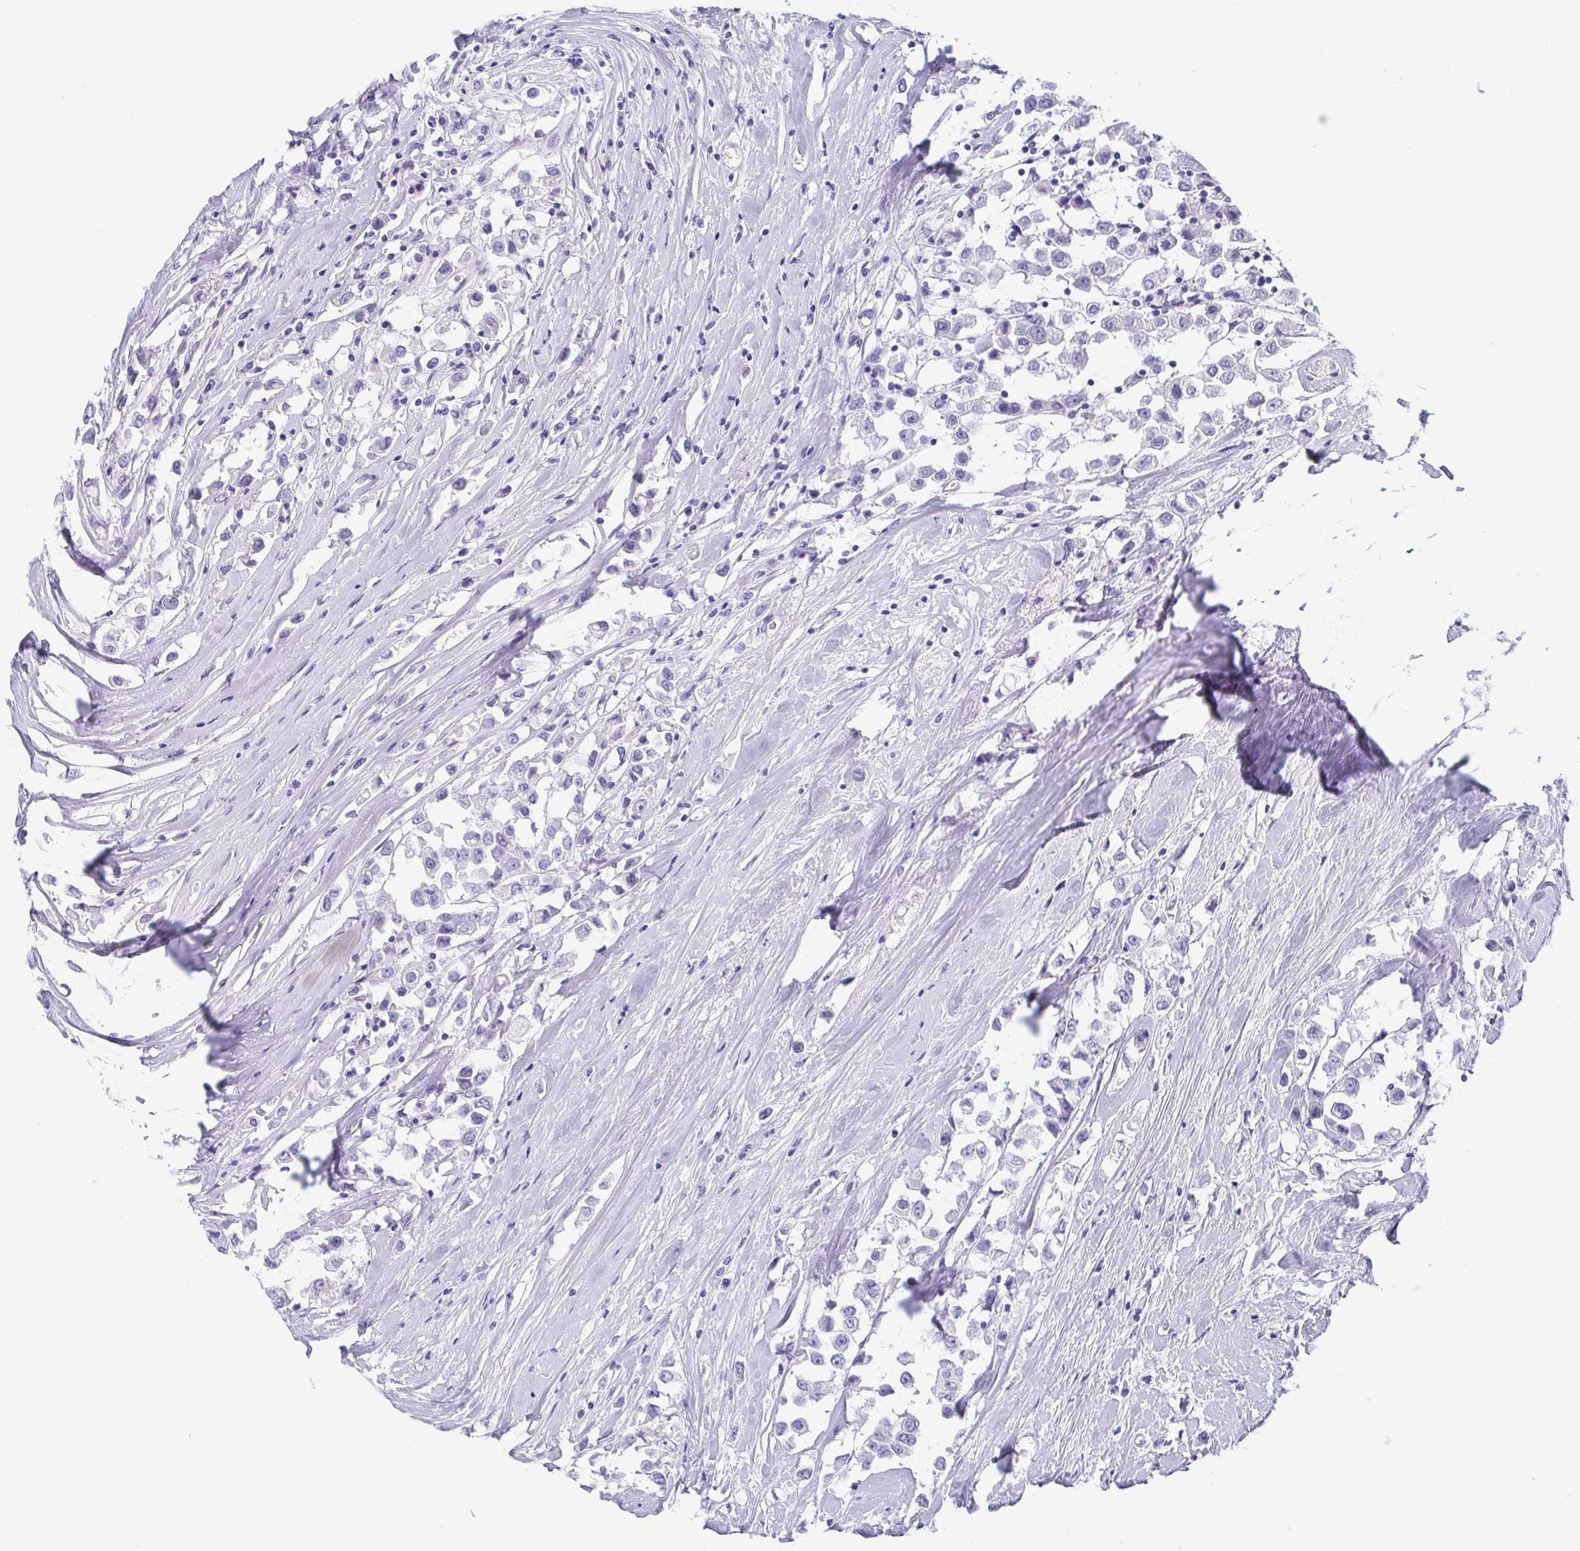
{"staining": {"intensity": "negative", "quantity": "none", "location": "none"}, "tissue": "breast cancer", "cell_type": "Tumor cells", "image_type": "cancer", "snomed": [{"axis": "morphology", "description": "Duct carcinoma"}, {"axis": "topography", "description": "Breast"}], "caption": "DAB immunohistochemical staining of human breast cancer reveals no significant expression in tumor cells.", "gene": "SCGN", "patient": {"sex": "female", "age": 61}}